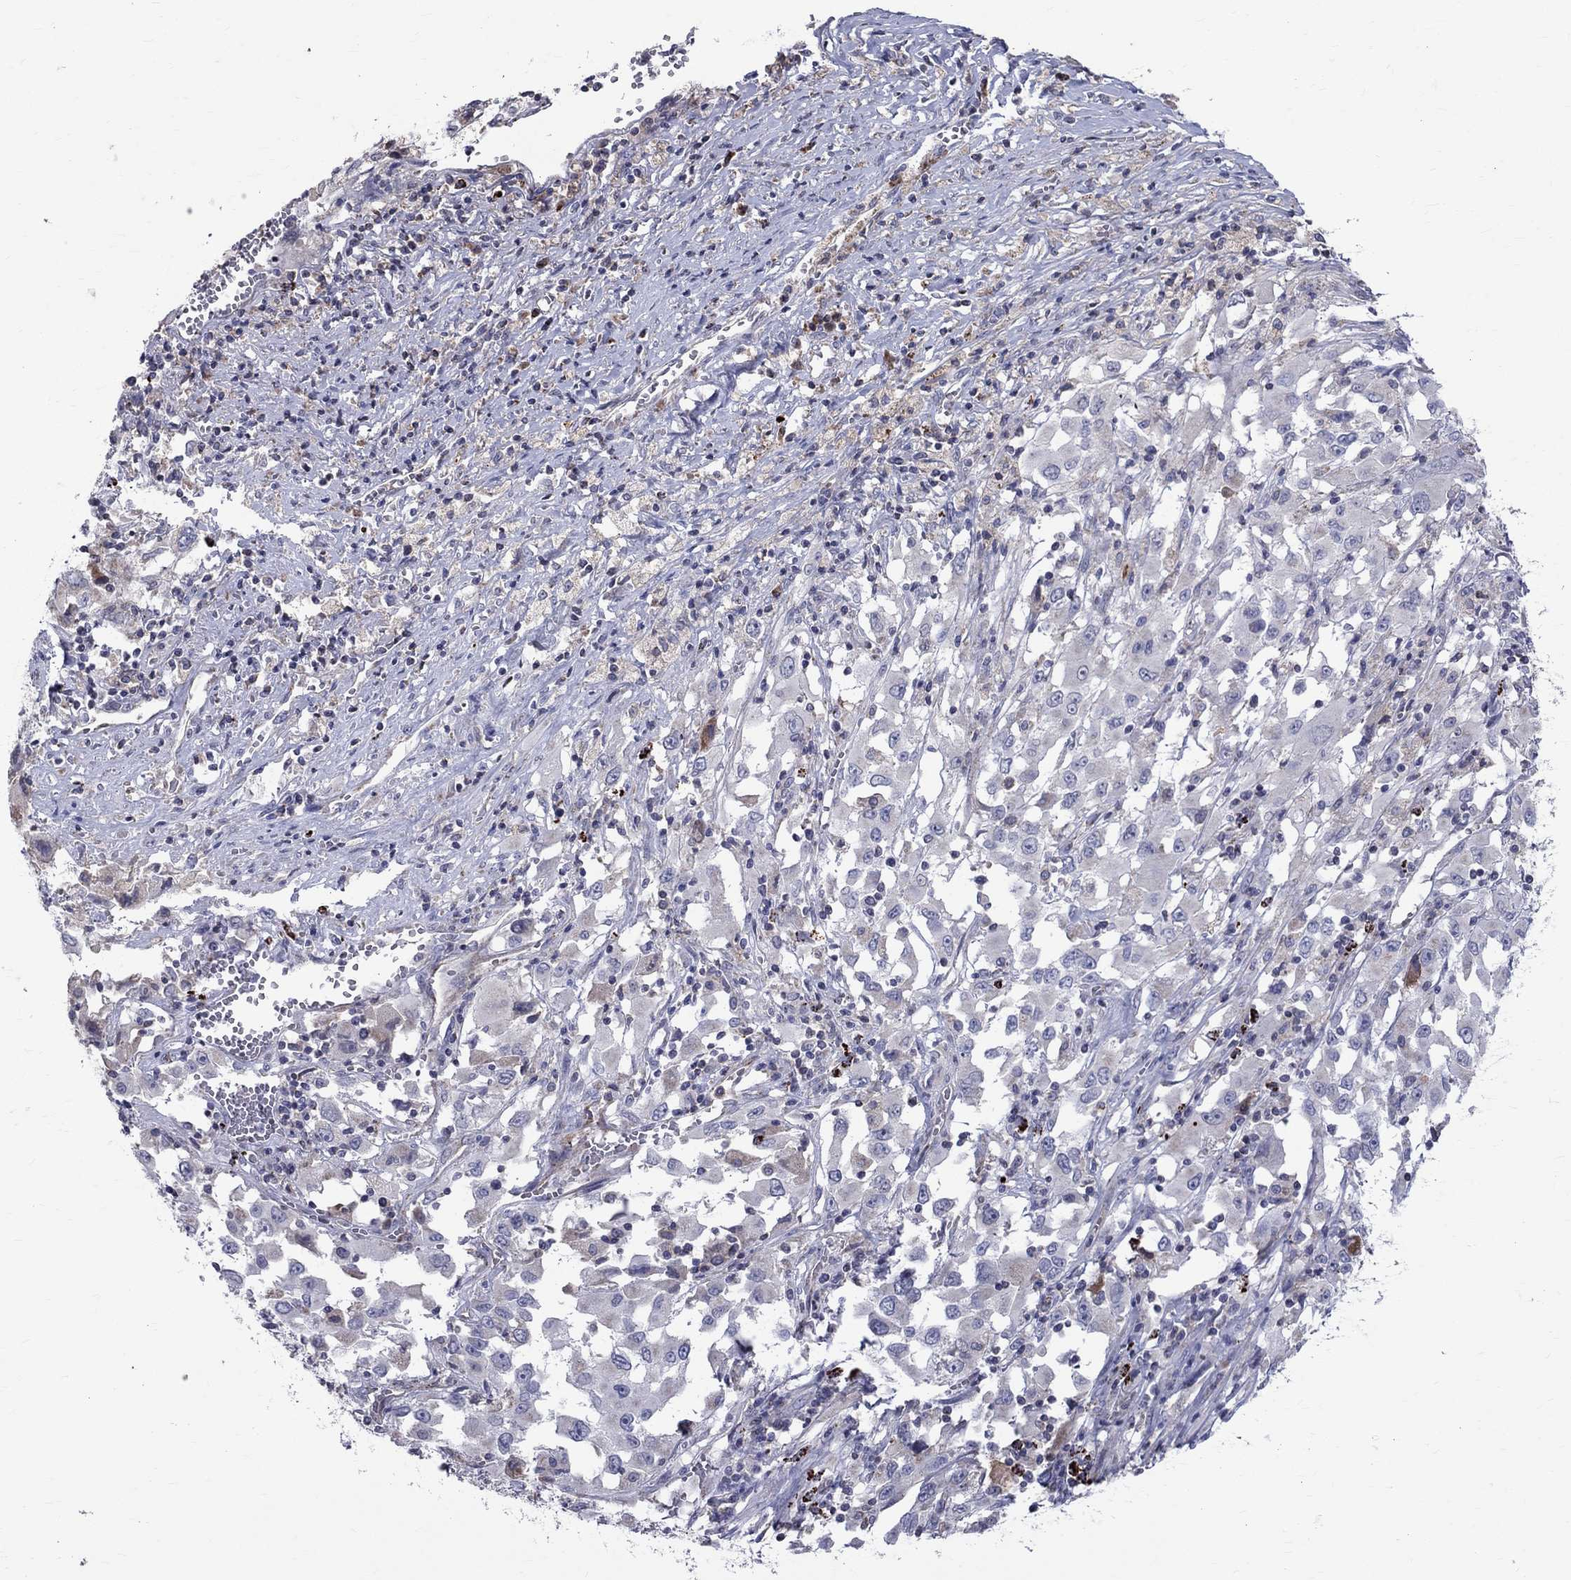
{"staining": {"intensity": "negative", "quantity": "none", "location": "none"}, "tissue": "melanoma", "cell_type": "Tumor cells", "image_type": "cancer", "snomed": [{"axis": "morphology", "description": "Malignant melanoma, Metastatic site"}, {"axis": "topography", "description": "Soft tissue"}], "caption": "Malignant melanoma (metastatic site) stained for a protein using immunohistochemistry (IHC) demonstrates no staining tumor cells.", "gene": "SLC4A10", "patient": {"sex": "male", "age": 50}}